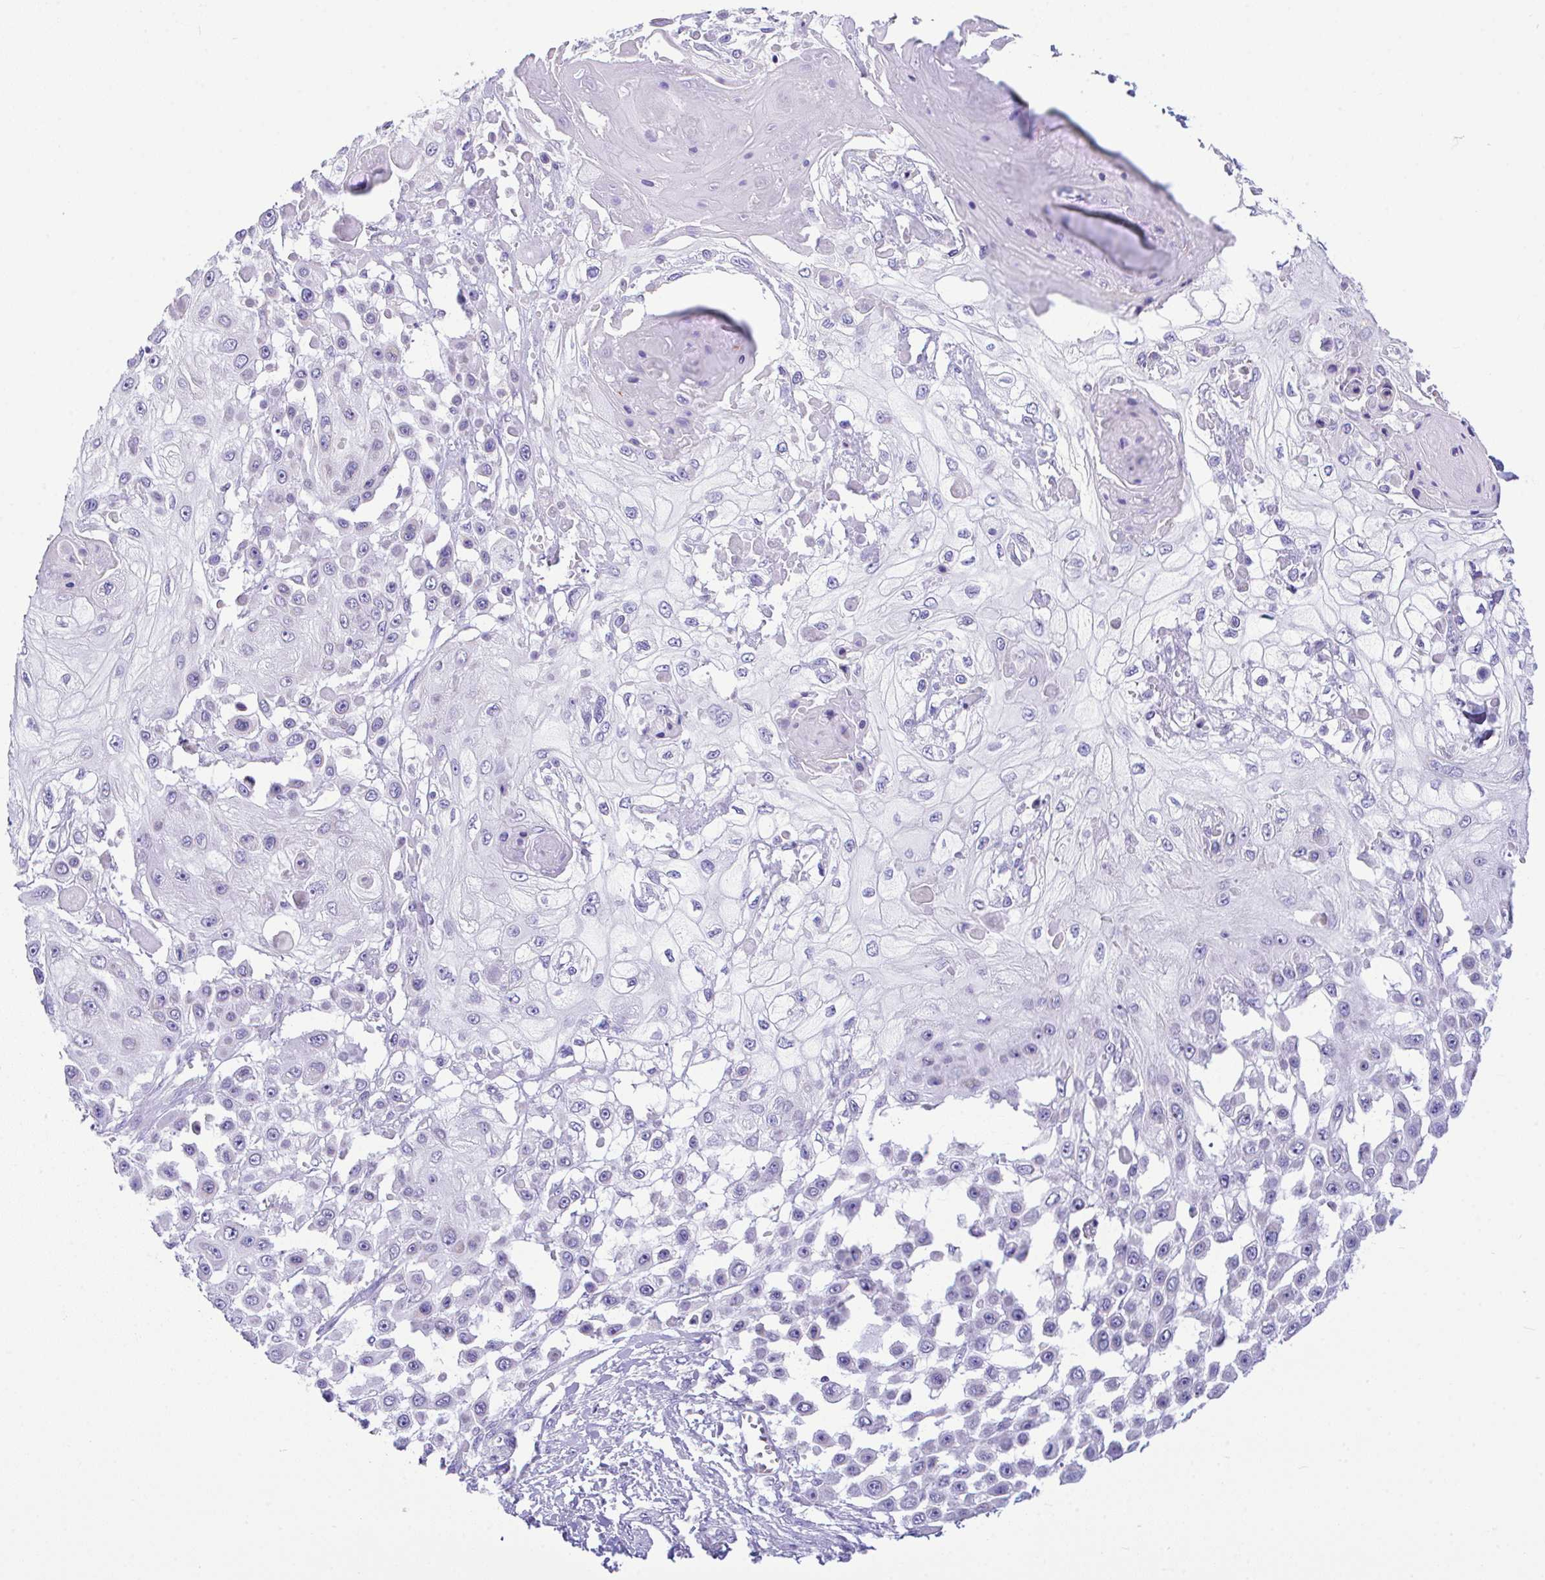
{"staining": {"intensity": "negative", "quantity": "none", "location": "none"}, "tissue": "skin cancer", "cell_type": "Tumor cells", "image_type": "cancer", "snomed": [{"axis": "morphology", "description": "Squamous cell carcinoma, NOS"}, {"axis": "topography", "description": "Skin"}], "caption": "Micrograph shows no significant protein staining in tumor cells of skin cancer (squamous cell carcinoma). (DAB (3,3'-diaminobenzidine) IHC visualized using brightfield microscopy, high magnification).", "gene": "NLRP8", "patient": {"sex": "male", "age": 67}}